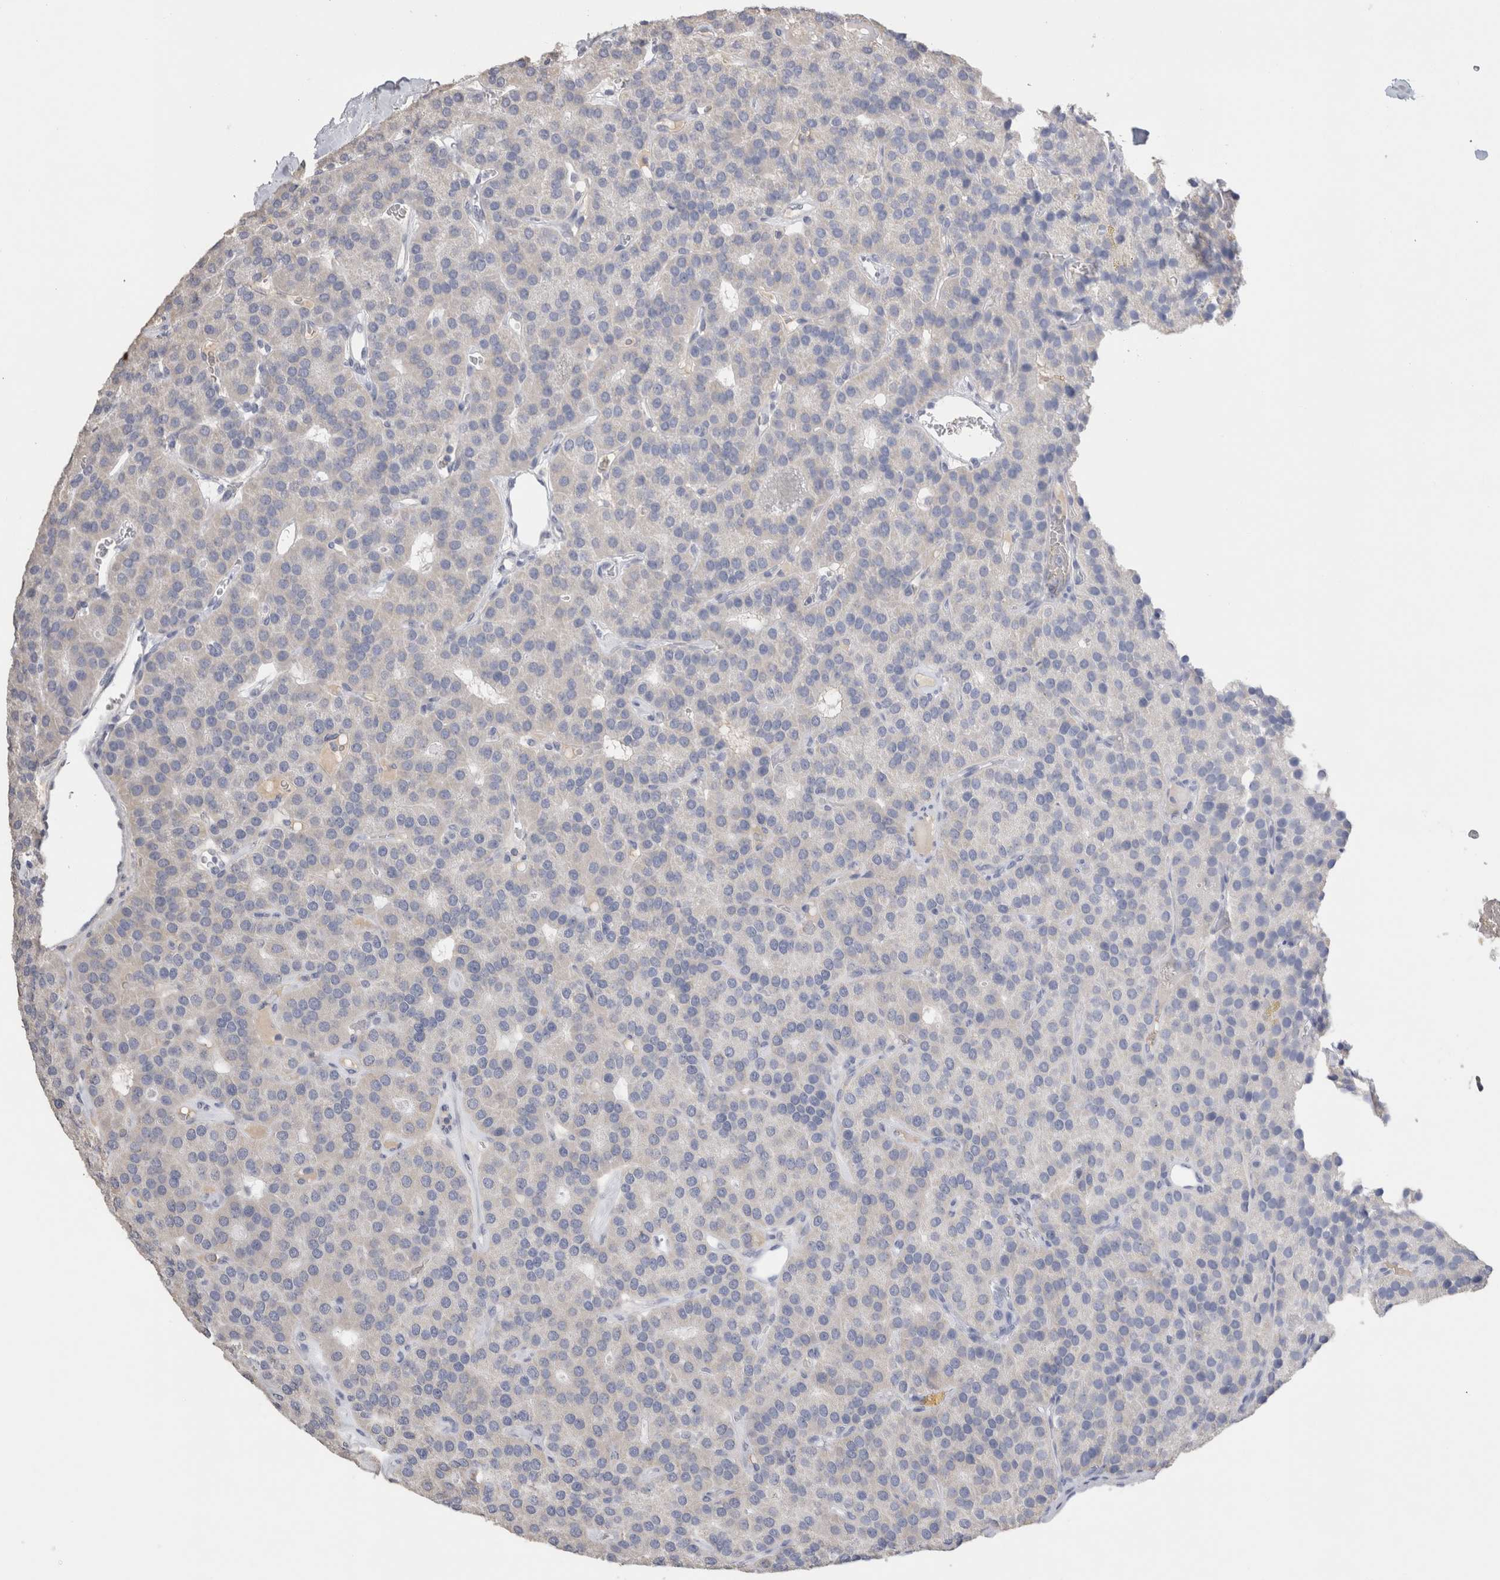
{"staining": {"intensity": "negative", "quantity": "none", "location": "none"}, "tissue": "parathyroid gland", "cell_type": "Glandular cells", "image_type": "normal", "snomed": [{"axis": "morphology", "description": "Normal tissue, NOS"}, {"axis": "morphology", "description": "Adenoma, NOS"}, {"axis": "topography", "description": "Parathyroid gland"}], "caption": "Protein analysis of normal parathyroid gland displays no significant expression in glandular cells. Brightfield microscopy of IHC stained with DAB (brown) and hematoxylin (blue), captured at high magnification.", "gene": "LAMP3", "patient": {"sex": "female", "age": 86}}